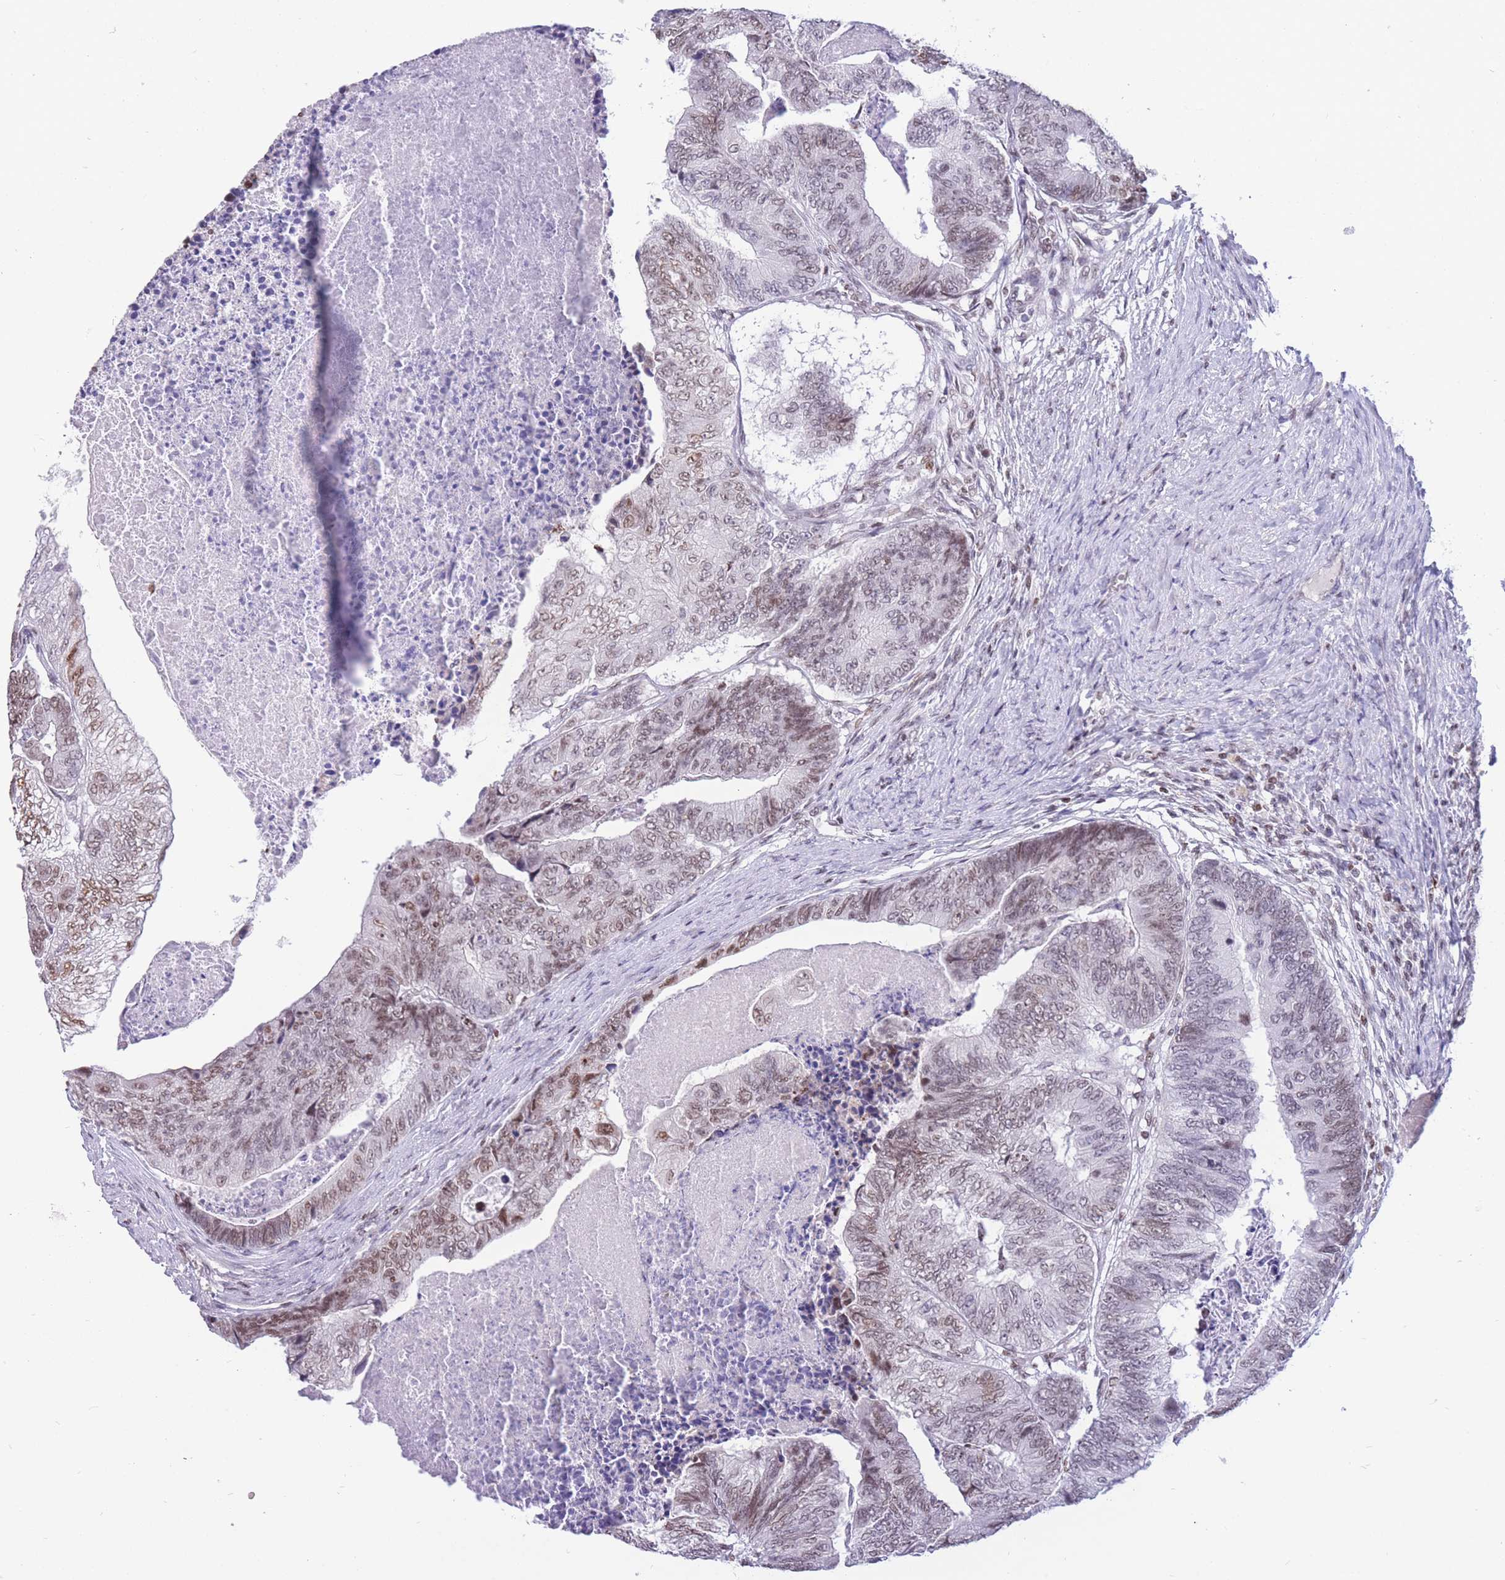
{"staining": {"intensity": "weak", "quantity": "25%-75%", "location": "nuclear"}, "tissue": "colorectal cancer", "cell_type": "Tumor cells", "image_type": "cancer", "snomed": [{"axis": "morphology", "description": "Adenocarcinoma, NOS"}, {"axis": "topography", "description": "Colon"}], "caption": "A histopathology image showing weak nuclear positivity in approximately 25%-75% of tumor cells in adenocarcinoma (colorectal), as visualized by brown immunohistochemical staining.", "gene": "HMGN1", "patient": {"sex": "female", "age": 67}}